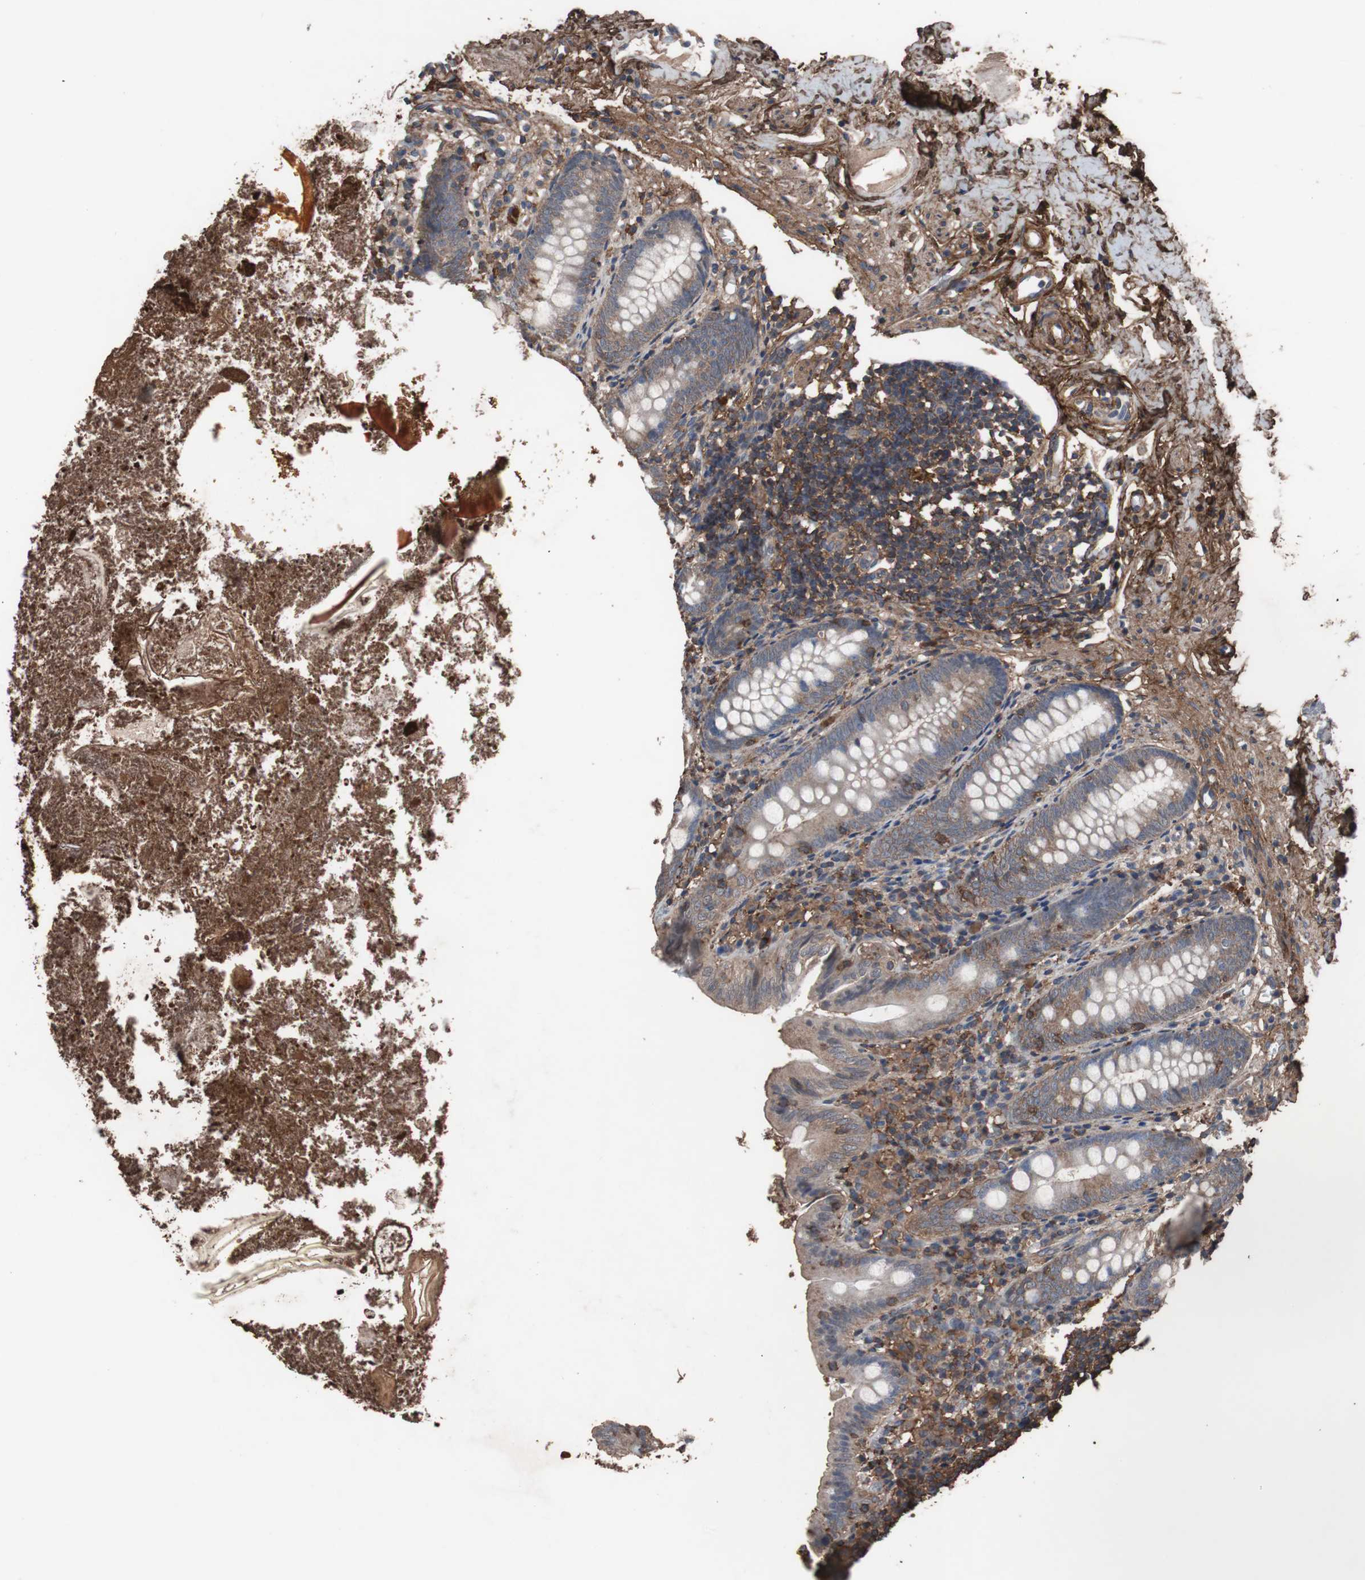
{"staining": {"intensity": "weak", "quantity": ">75%", "location": "cytoplasmic/membranous"}, "tissue": "appendix", "cell_type": "Glandular cells", "image_type": "normal", "snomed": [{"axis": "morphology", "description": "Normal tissue, NOS"}, {"axis": "topography", "description": "Appendix"}], "caption": "Immunohistochemical staining of benign human appendix demonstrates >75% levels of weak cytoplasmic/membranous protein expression in approximately >75% of glandular cells.", "gene": "COL6A2", "patient": {"sex": "female", "age": 10}}